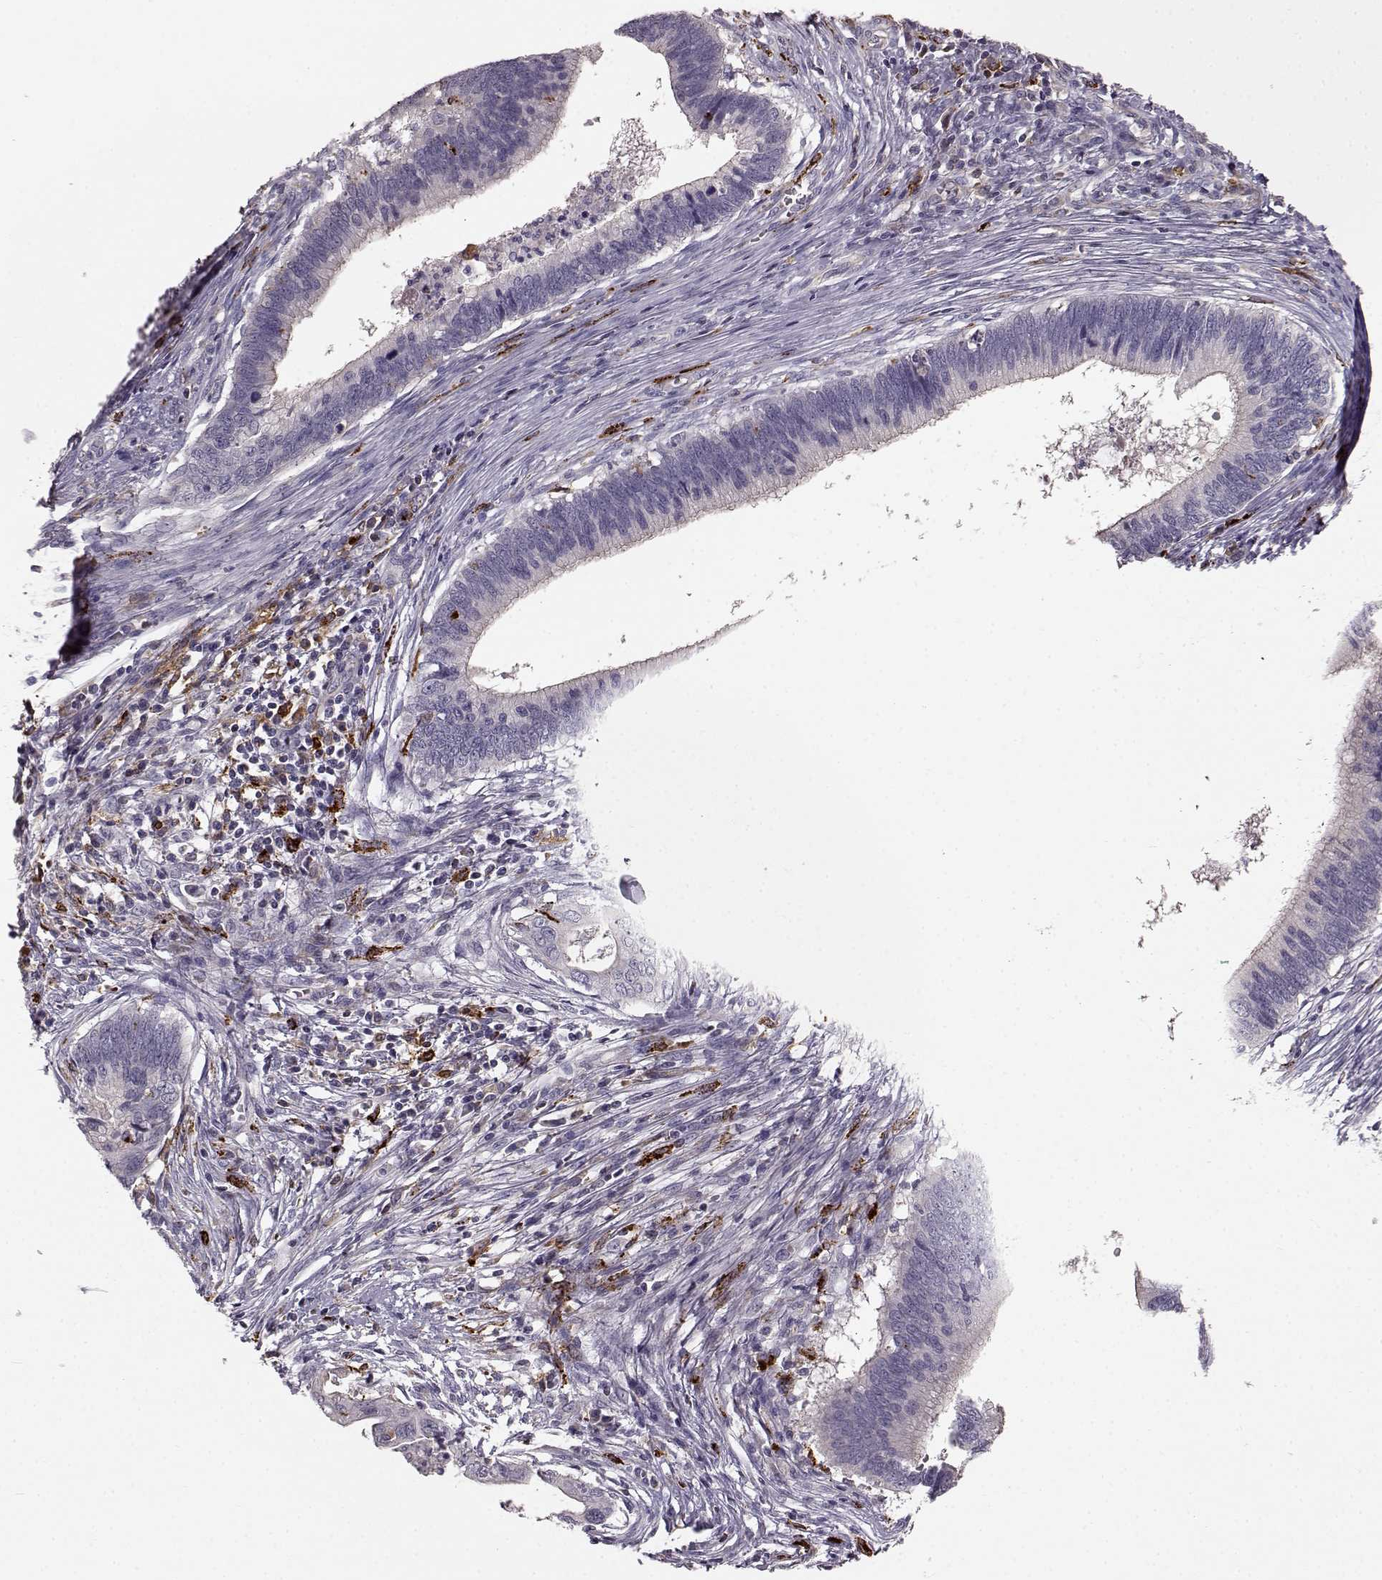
{"staining": {"intensity": "negative", "quantity": "none", "location": "none"}, "tissue": "cervical cancer", "cell_type": "Tumor cells", "image_type": "cancer", "snomed": [{"axis": "morphology", "description": "Adenocarcinoma, NOS"}, {"axis": "topography", "description": "Cervix"}], "caption": "This is an IHC photomicrograph of adenocarcinoma (cervical). There is no staining in tumor cells.", "gene": "CCNF", "patient": {"sex": "female", "age": 42}}